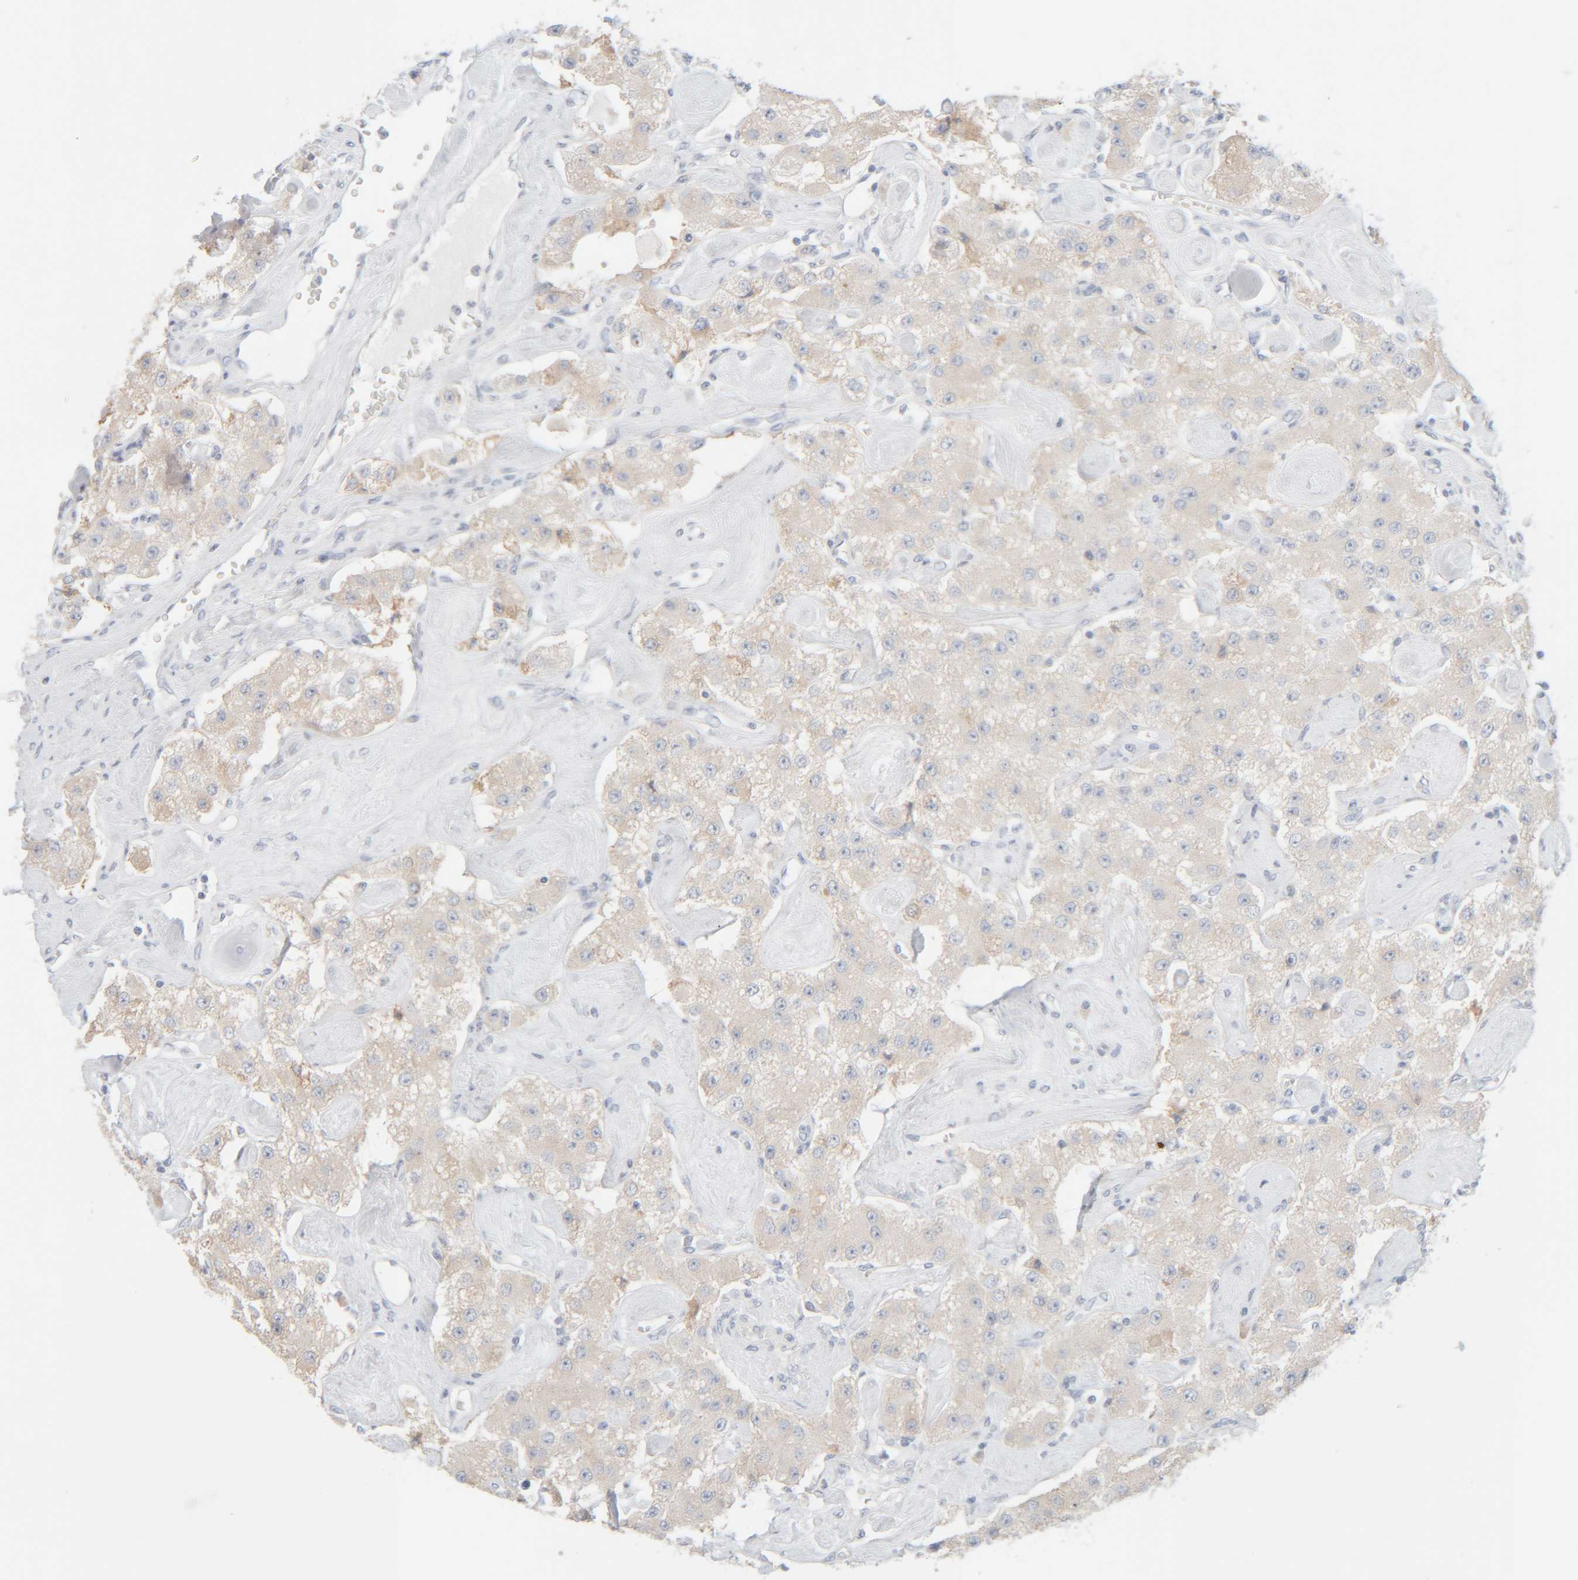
{"staining": {"intensity": "weak", "quantity": "<25%", "location": "cytoplasmic/membranous"}, "tissue": "carcinoid", "cell_type": "Tumor cells", "image_type": "cancer", "snomed": [{"axis": "morphology", "description": "Carcinoid, malignant, NOS"}, {"axis": "topography", "description": "Pancreas"}], "caption": "High power microscopy histopathology image of an immunohistochemistry (IHC) micrograph of carcinoid (malignant), revealing no significant positivity in tumor cells. The staining was performed using DAB (3,3'-diaminobenzidine) to visualize the protein expression in brown, while the nuclei were stained in blue with hematoxylin (Magnification: 20x).", "gene": "RIDA", "patient": {"sex": "male", "age": 41}}